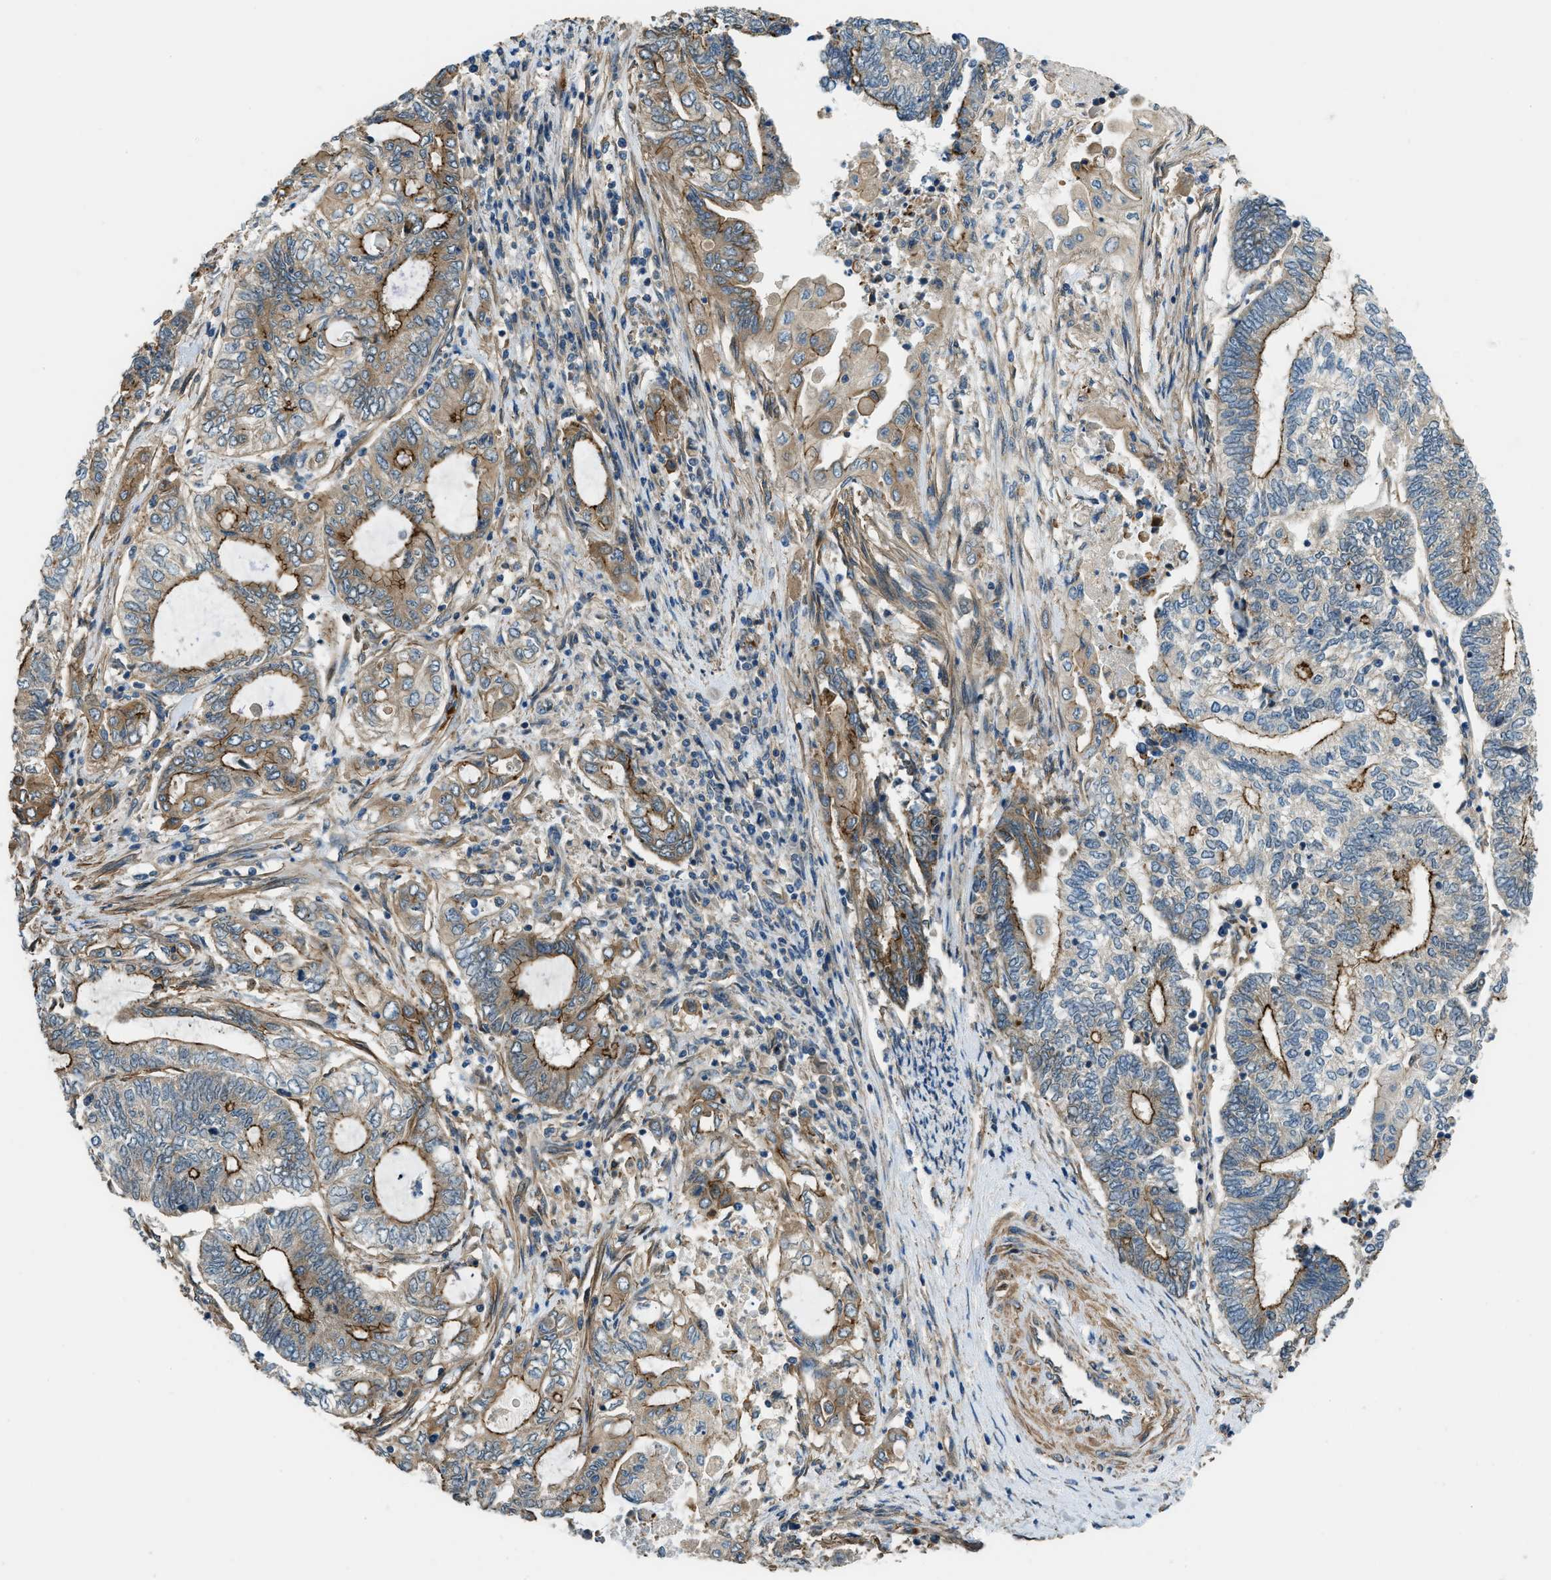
{"staining": {"intensity": "moderate", "quantity": "25%-75%", "location": "cytoplasmic/membranous"}, "tissue": "endometrial cancer", "cell_type": "Tumor cells", "image_type": "cancer", "snomed": [{"axis": "morphology", "description": "Adenocarcinoma, NOS"}, {"axis": "topography", "description": "Uterus"}, {"axis": "topography", "description": "Endometrium"}], "caption": "The photomicrograph demonstrates a brown stain indicating the presence of a protein in the cytoplasmic/membranous of tumor cells in endometrial cancer.", "gene": "CGN", "patient": {"sex": "female", "age": 70}}